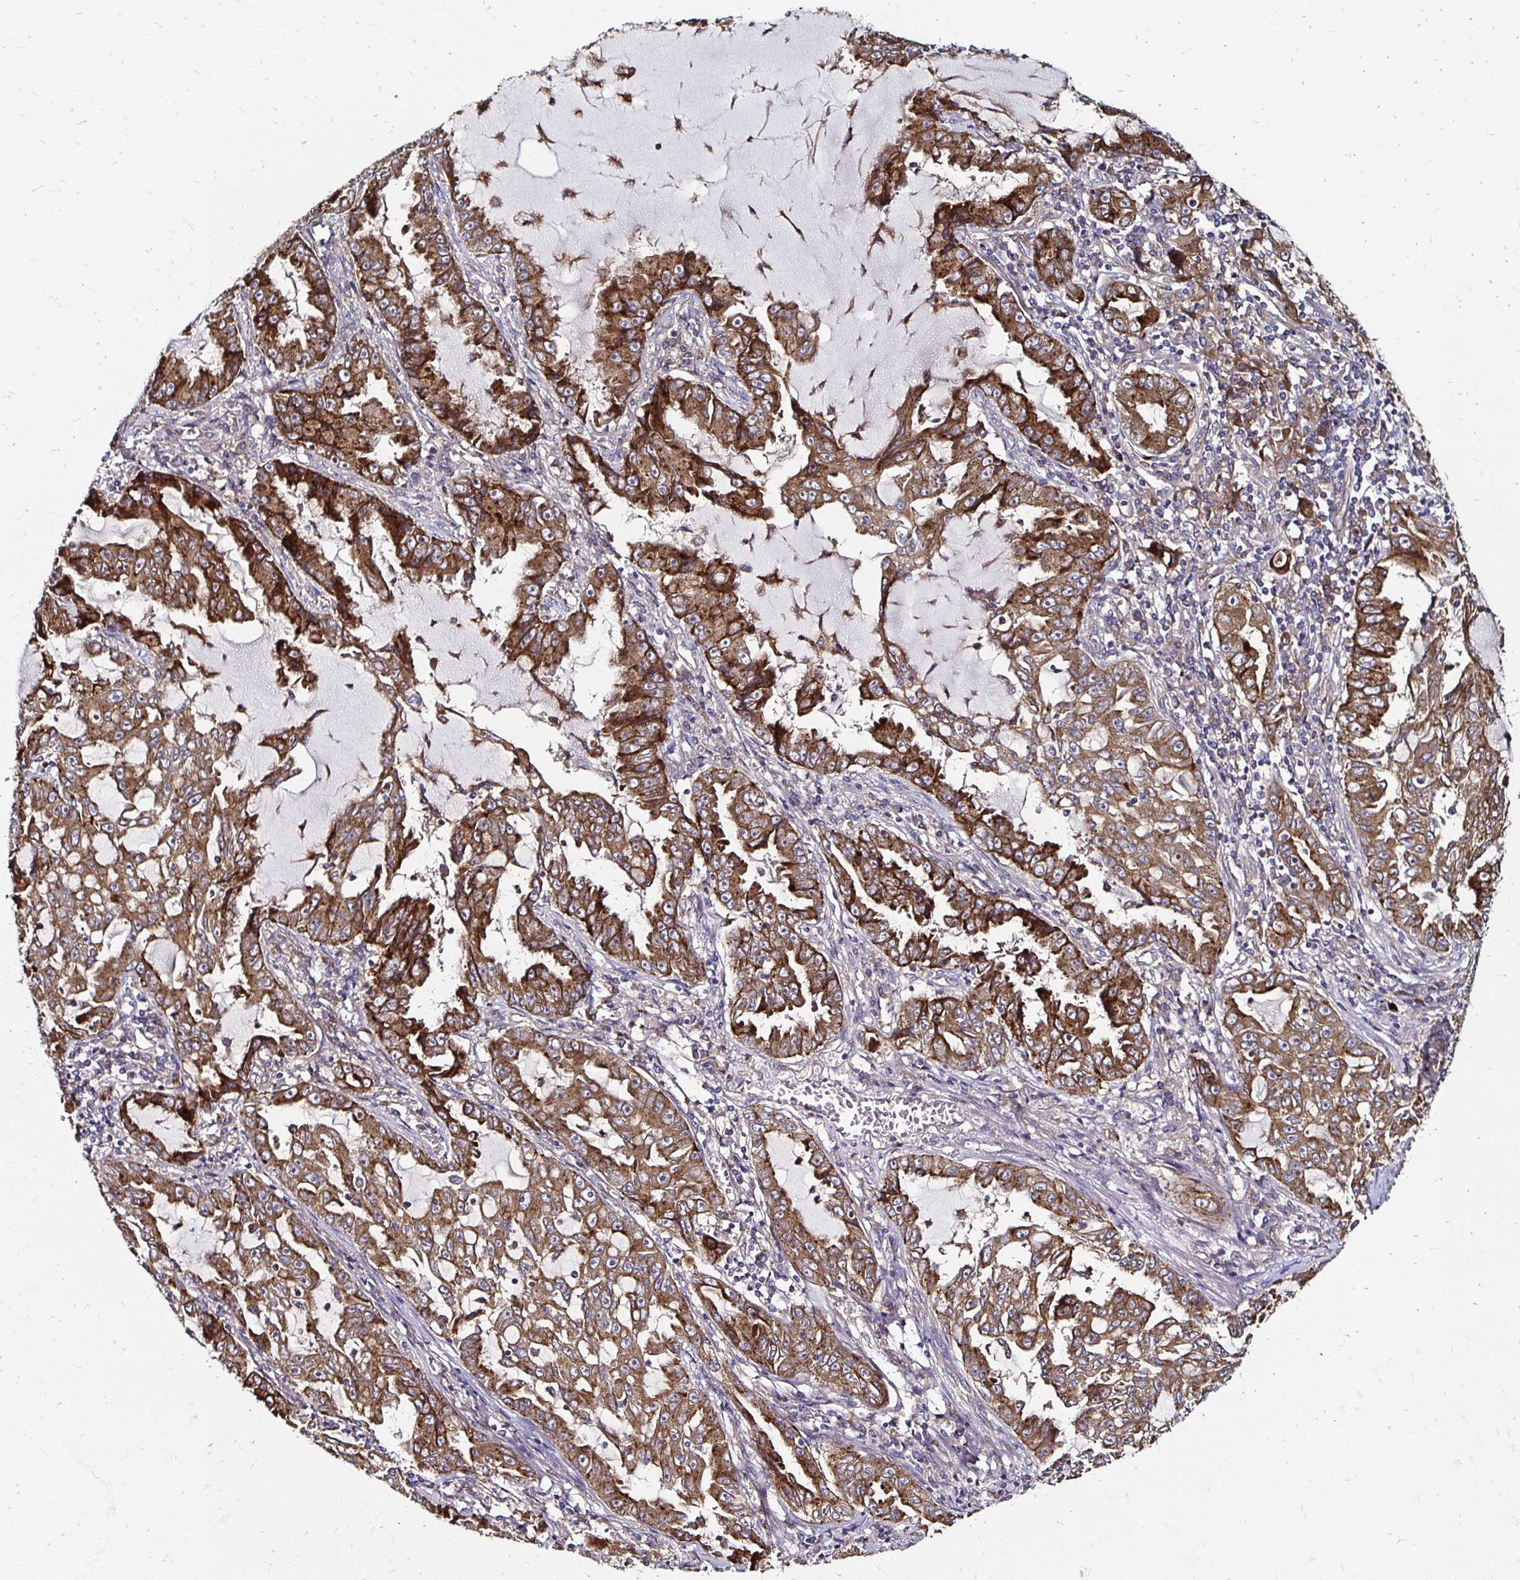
{"staining": {"intensity": "strong", "quantity": ">75%", "location": "cytoplasmic/membranous"}, "tissue": "lung cancer", "cell_type": "Tumor cells", "image_type": "cancer", "snomed": [{"axis": "morphology", "description": "Adenocarcinoma, NOS"}, {"axis": "topography", "description": "Lung"}], "caption": "Immunohistochemistry photomicrograph of lung adenocarcinoma stained for a protein (brown), which reveals high levels of strong cytoplasmic/membranous positivity in approximately >75% of tumor cells.", "gene": "NCSTN", "patient": {"sex": "female", "age": 52}}